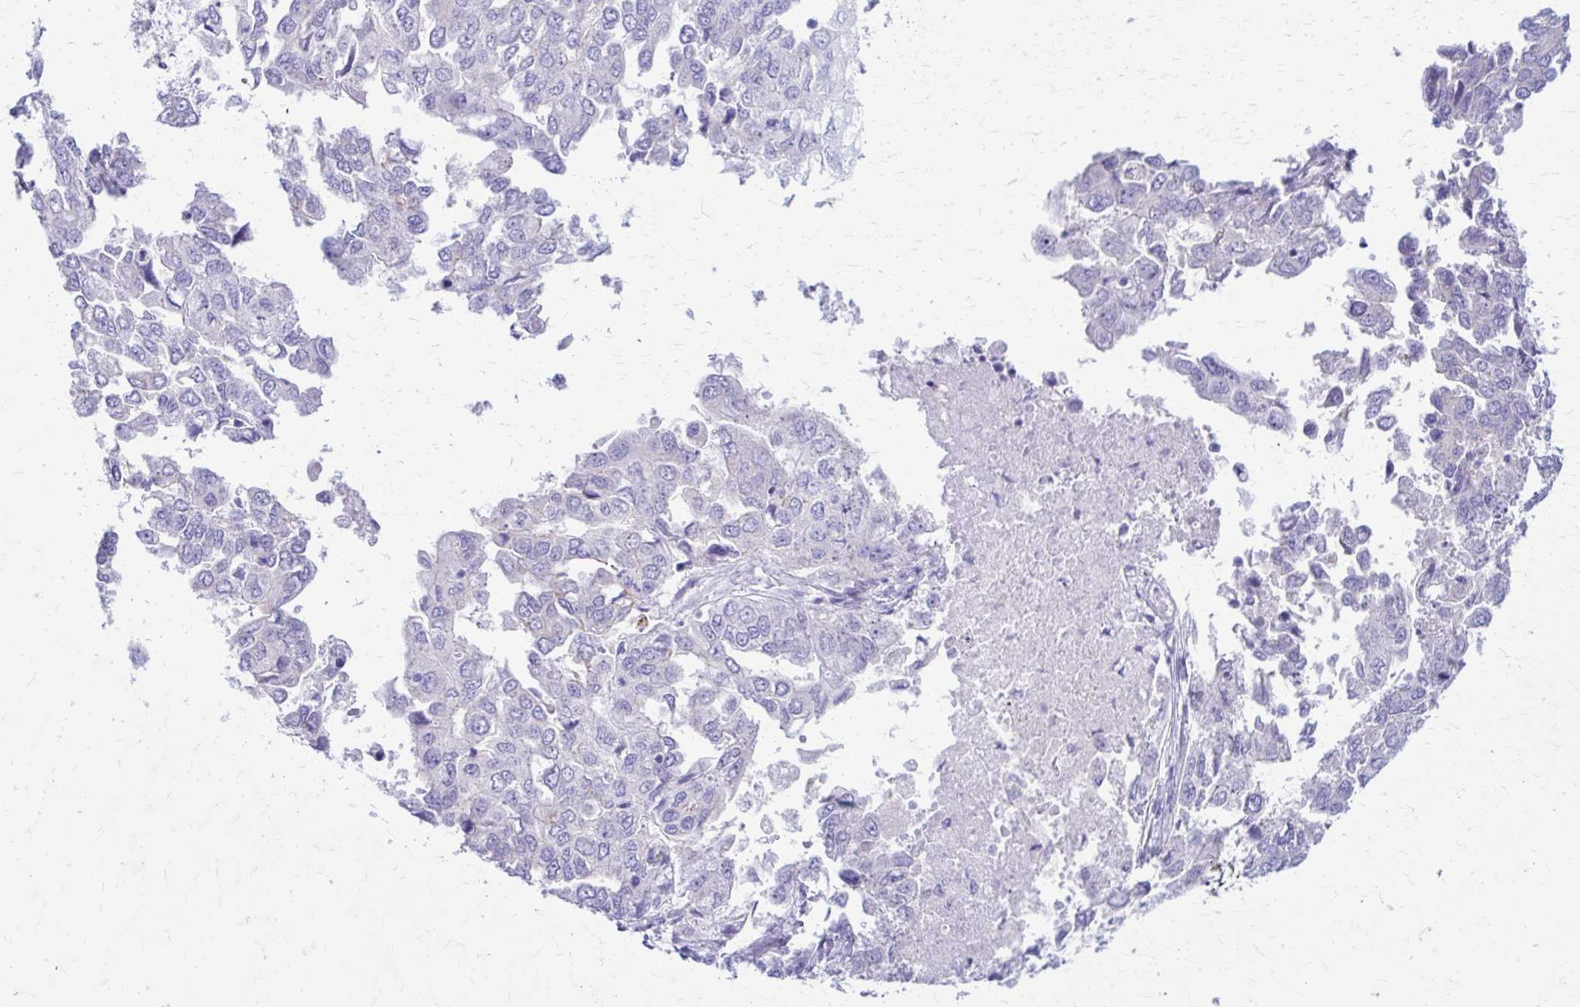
{"staining": {"intensity": "negative", "quantity": "none", "location": "none"}, "tissue": "ovarian cancer", "cell_type": "Tumor cells", "image_type": "cancer", "snomed": [{"axis": "morphology", "description": "Cystadenocarcinoma, serous, NOS"}, {"axis": "topography", "description": "Ovary"}], "caption": "High magnification brightfield microscopy of ovarian serous cystadenocarcinoma stained with DAB (3,3'-diaminobenzidine) (brown) and counterstained with hematoxylin (blue): tumor cells show no significant expression.", "gene": "DSP", "patient": {"sex": "female", "age": 53}}